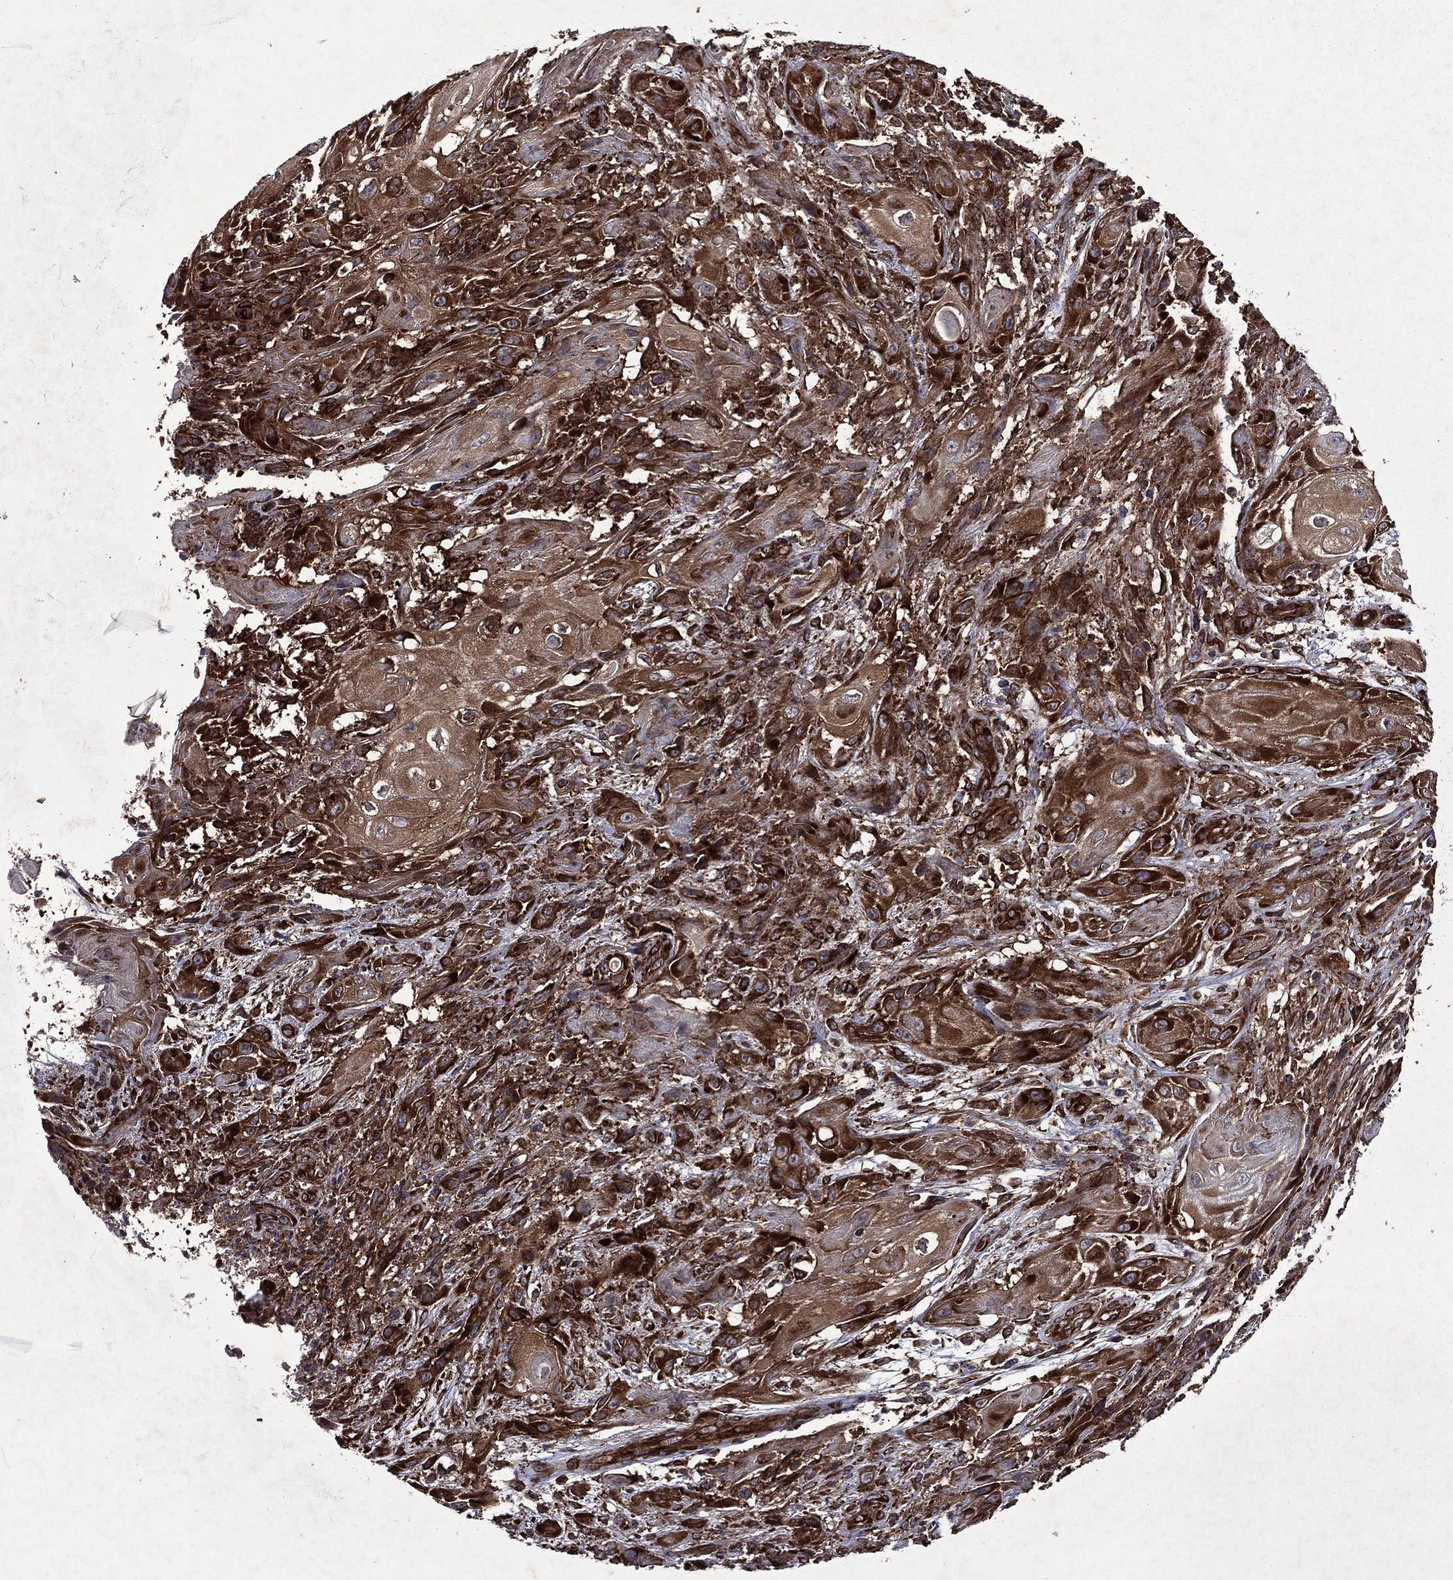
{"staining": {"intensity": "moderate", "quantity": ">75%", "location": "cytoplasmic/membranous"}, "tissue": "skin cancer", "cell_type": "Tumor cells", "image_type": "cancer", "snomed": [{"axis": "morphology", "description": "Squamous cell carcinoma, NOS"}, {"axis": "topography", "description": "Skin"}], "caption": "Protein staining by immunohistochemistry shows moderate cytoplasmic/membranous staining in about >75% of tumor cells in skin cancer.", "gene": "EIF2B4", "patient": {"sex": "male", "age": 62}}